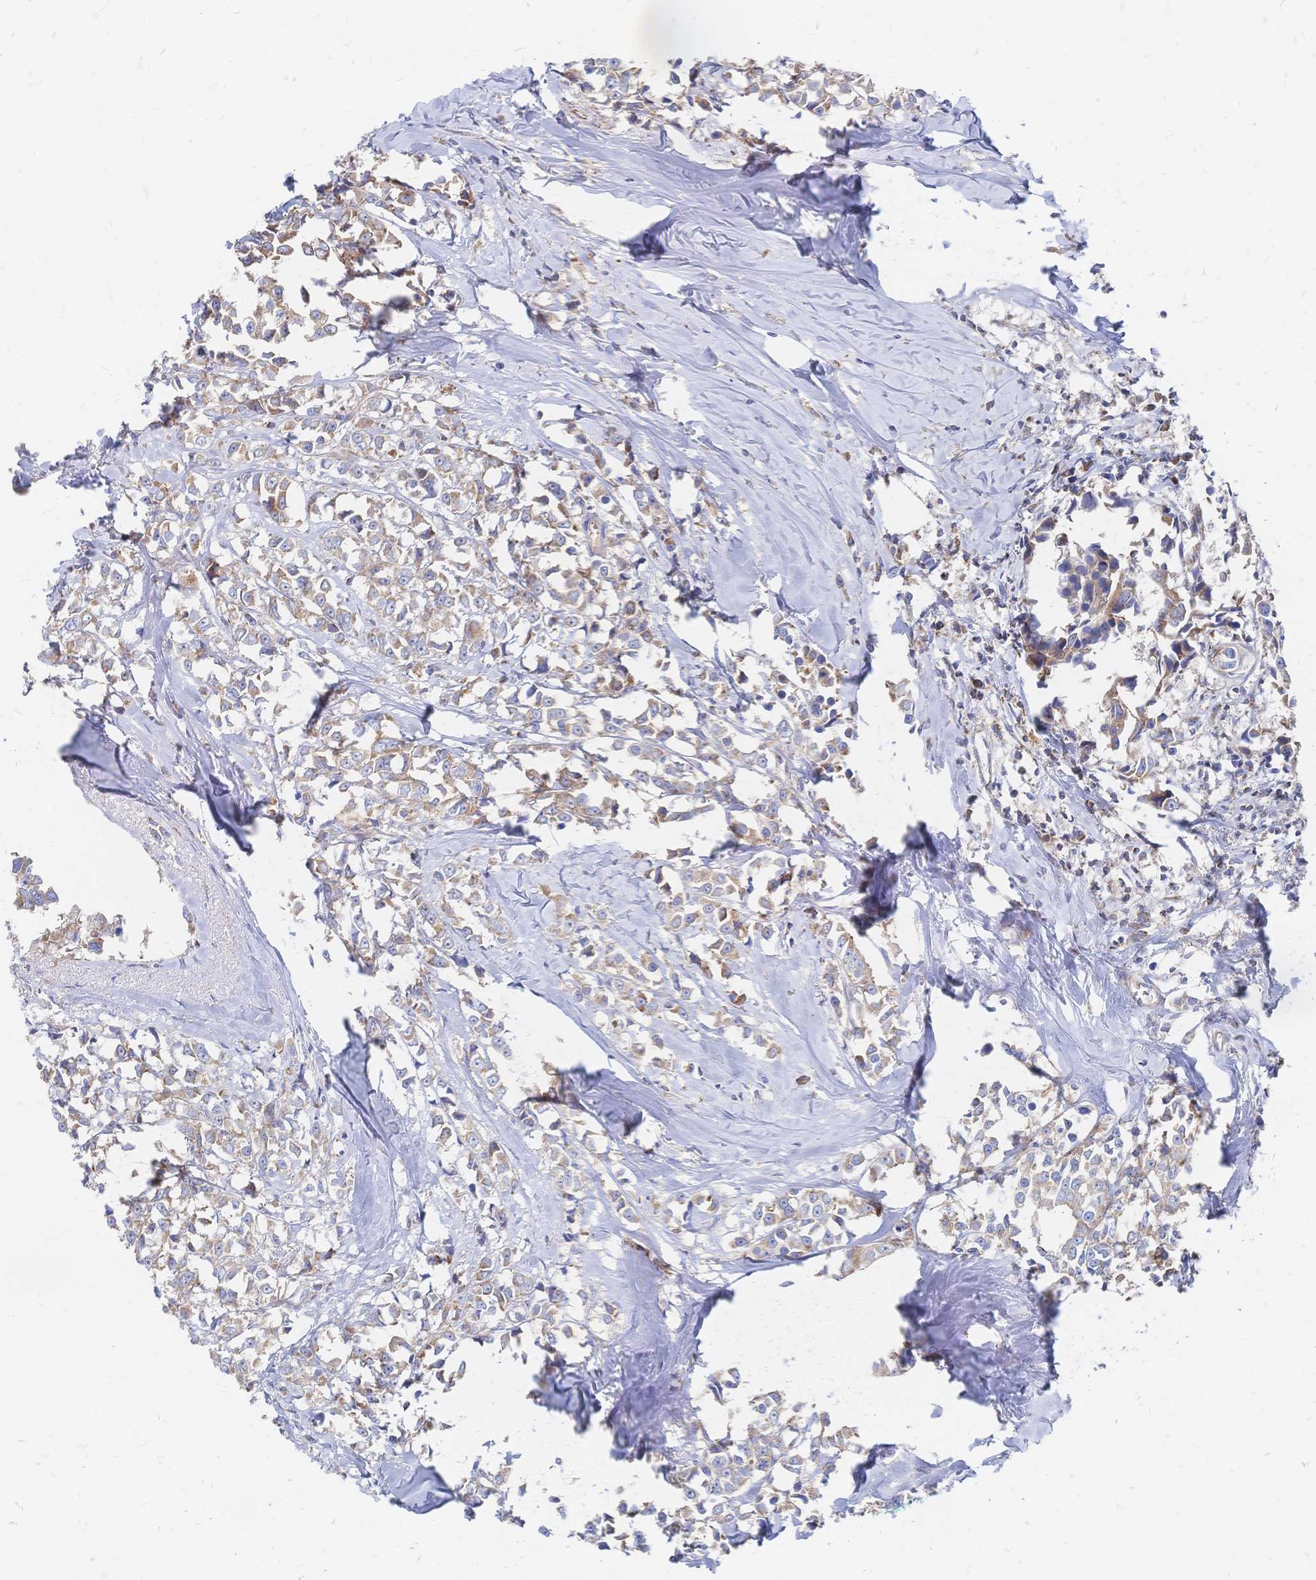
{"staining": {"intensity": "moderate", "quantity": ">75%", "location": "cytoplasmic/membranous"}, "tissue": "breast cancer", "cell_type": "Tumor cells", "image_type": "cancer", "snomed": [{"axis": "morphology", "description": "Duct carcinoma"}, {"axis": "topography", "description": "Breast"}], "caption": "This histopathology image exhibits immunohistochemistry staining of human breast cancer, with medium moderate cytoplasmic/membranous staining in approximately >75% of tumor cells.", "gene": "SORBS1", "patient": {"sex": "female", "age": 80}}